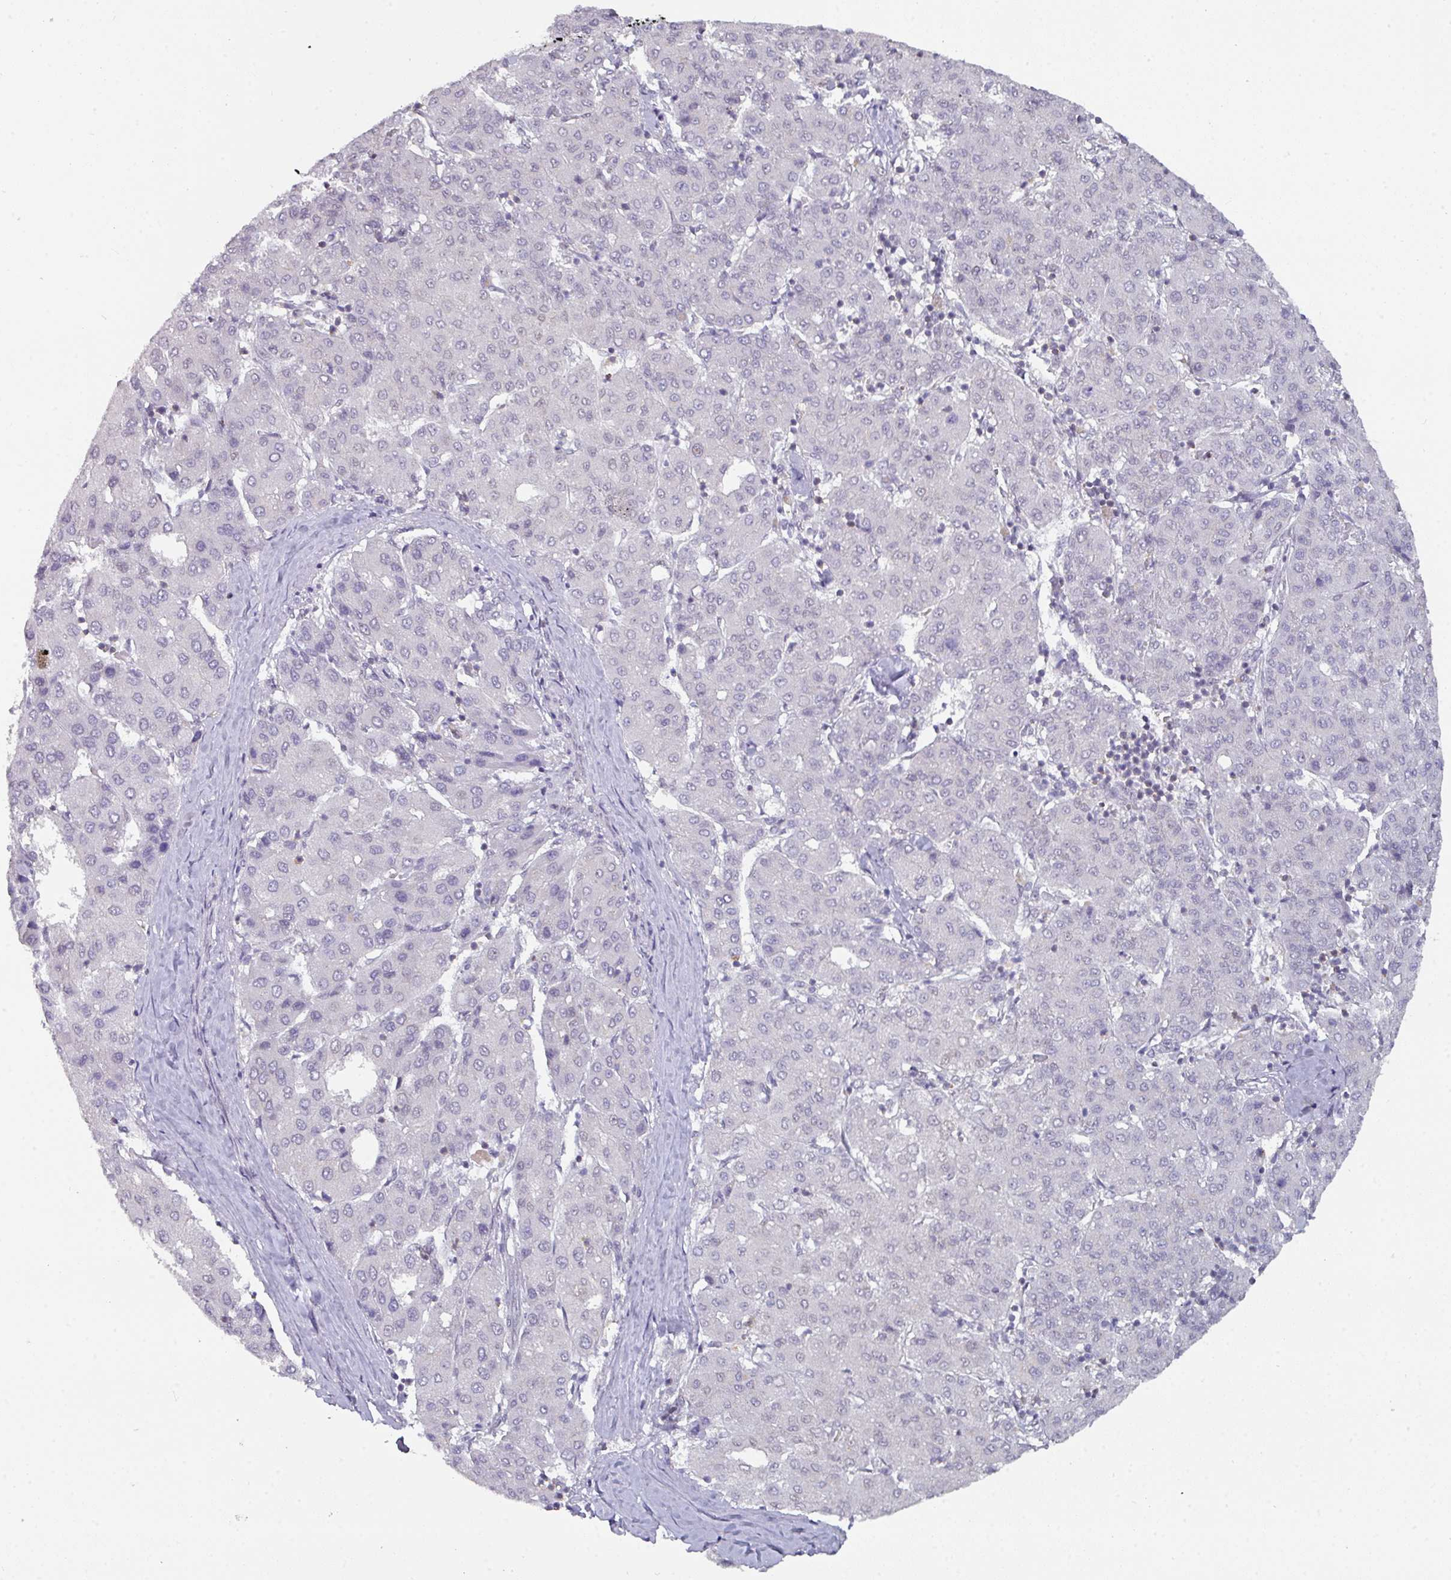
{"staining": {"intensity": "negative", "quantity": "none", "location": "none"}, "tissue": "liver cancer", "cell_type": "Tumor cells", "image_type": "cancer", "snomed": [{"axis": "morphology", "description": "Carcinoma, Hepatocellular, NOS"}, {"axis": "topography", "description": "Liver"}], "caption": "The immunohistochemistry image has no significant expression in tumor cells of liver cancer (hepatocellular carcinoma) tissue. Brightfield microscopy of immunohistochemistry stained with DAB (brown) and hematoxylin (blue), captured at high magnification.", "gene": "RASAL3", "patient": {"sex": "male", "age": 65}}